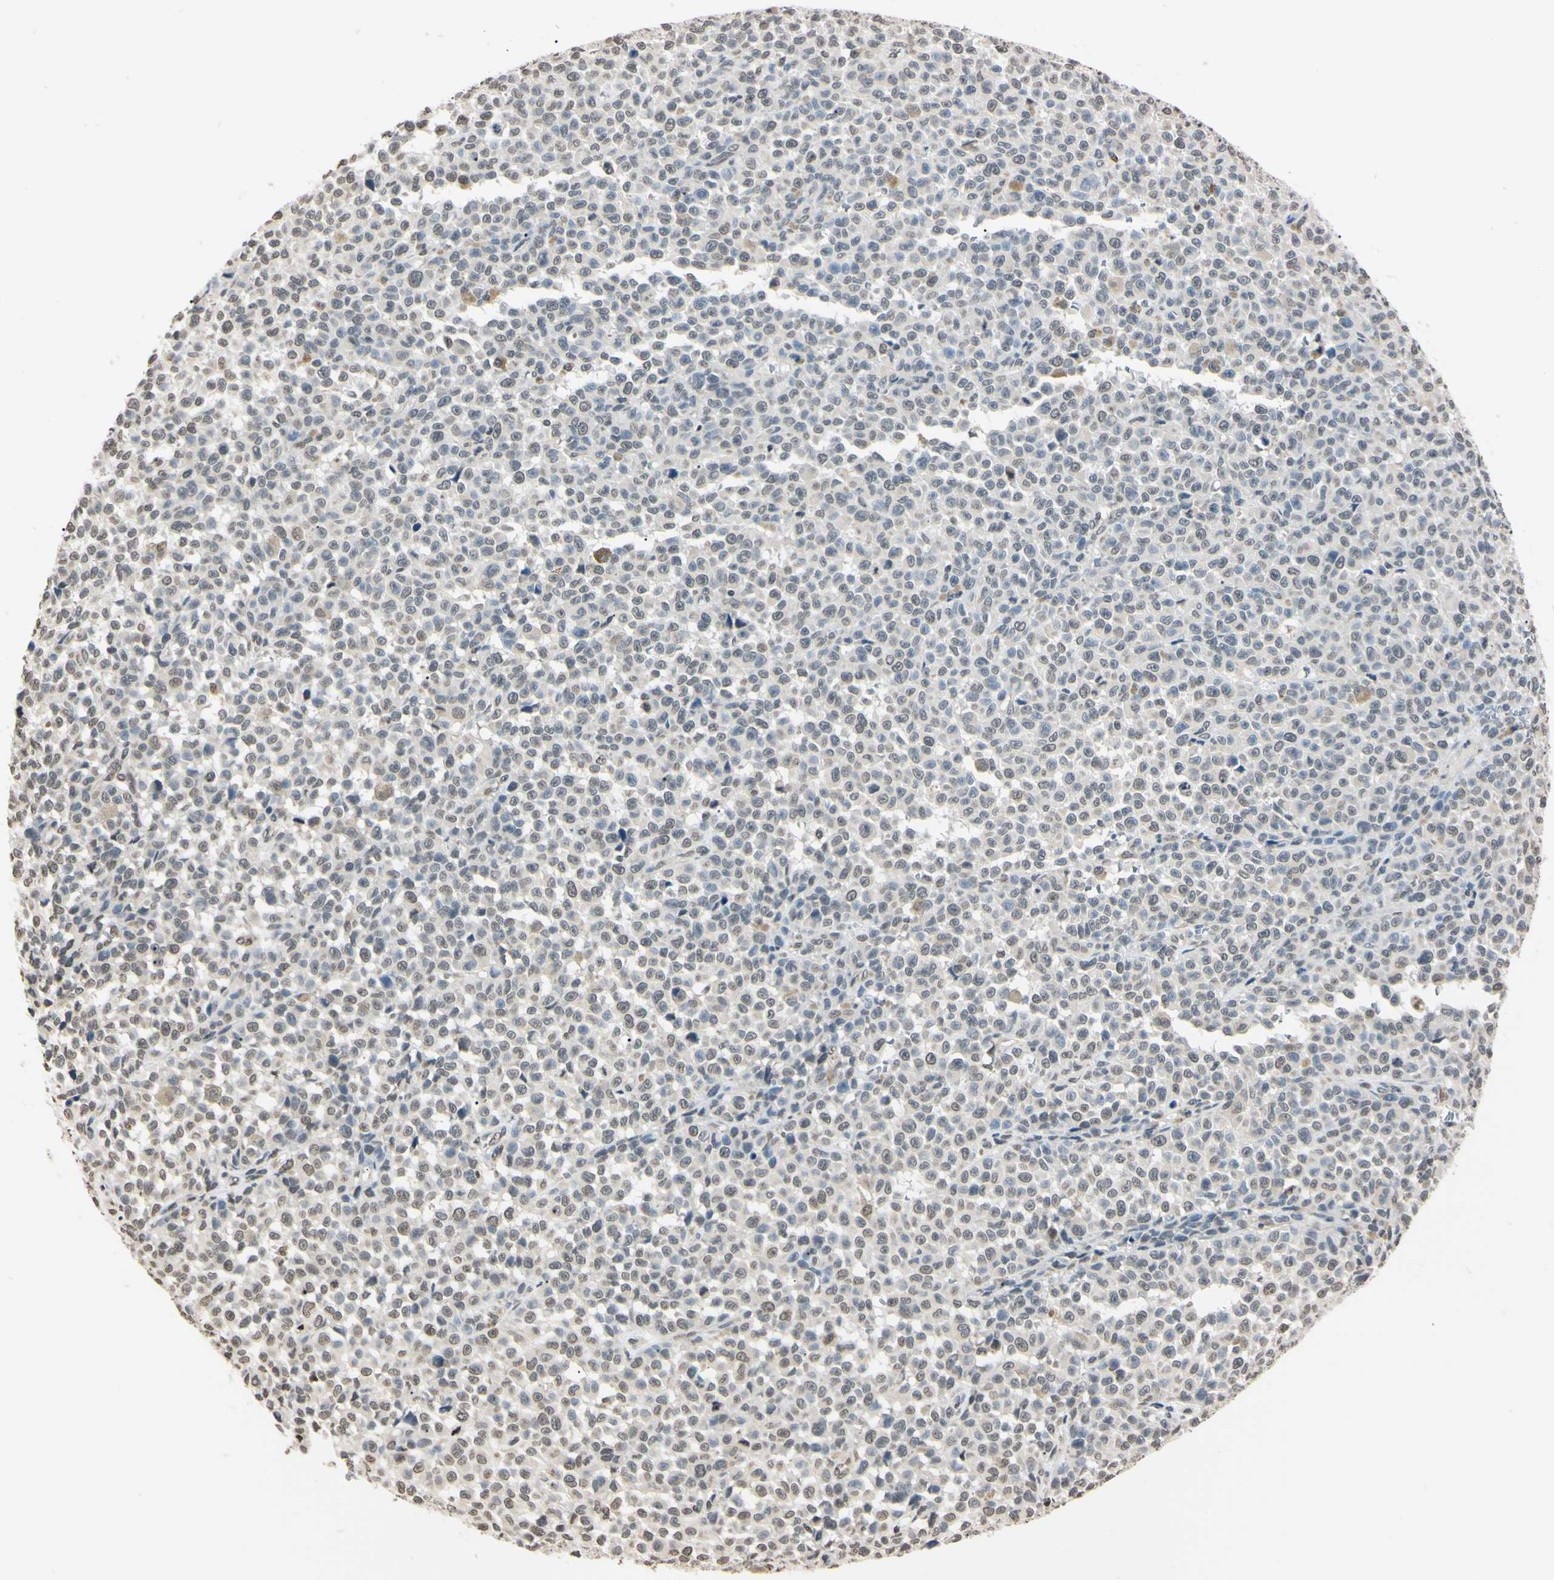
{"staining": {"intensity": "weak", "quantity": "25%-75%", "location": "nuclear"}, "tissue": "melanoma", "cell_type": "Tumor cells", "image_type": "cancer", "snomed": [{"axis": "morphology", "description": "Malignant melanoma, NOS"}, {"axis": "topography", "description": "Skin"}], "caption": "Immunohistochemistry (DAB (3,3'-diaminobenzidine)) staining of malignant melanoma reveals weak nuclear protein staining in approximately 25%-75% of tumor cells.", "gene": "CDC45", "patient": {"sex": "female", "age": 82}}